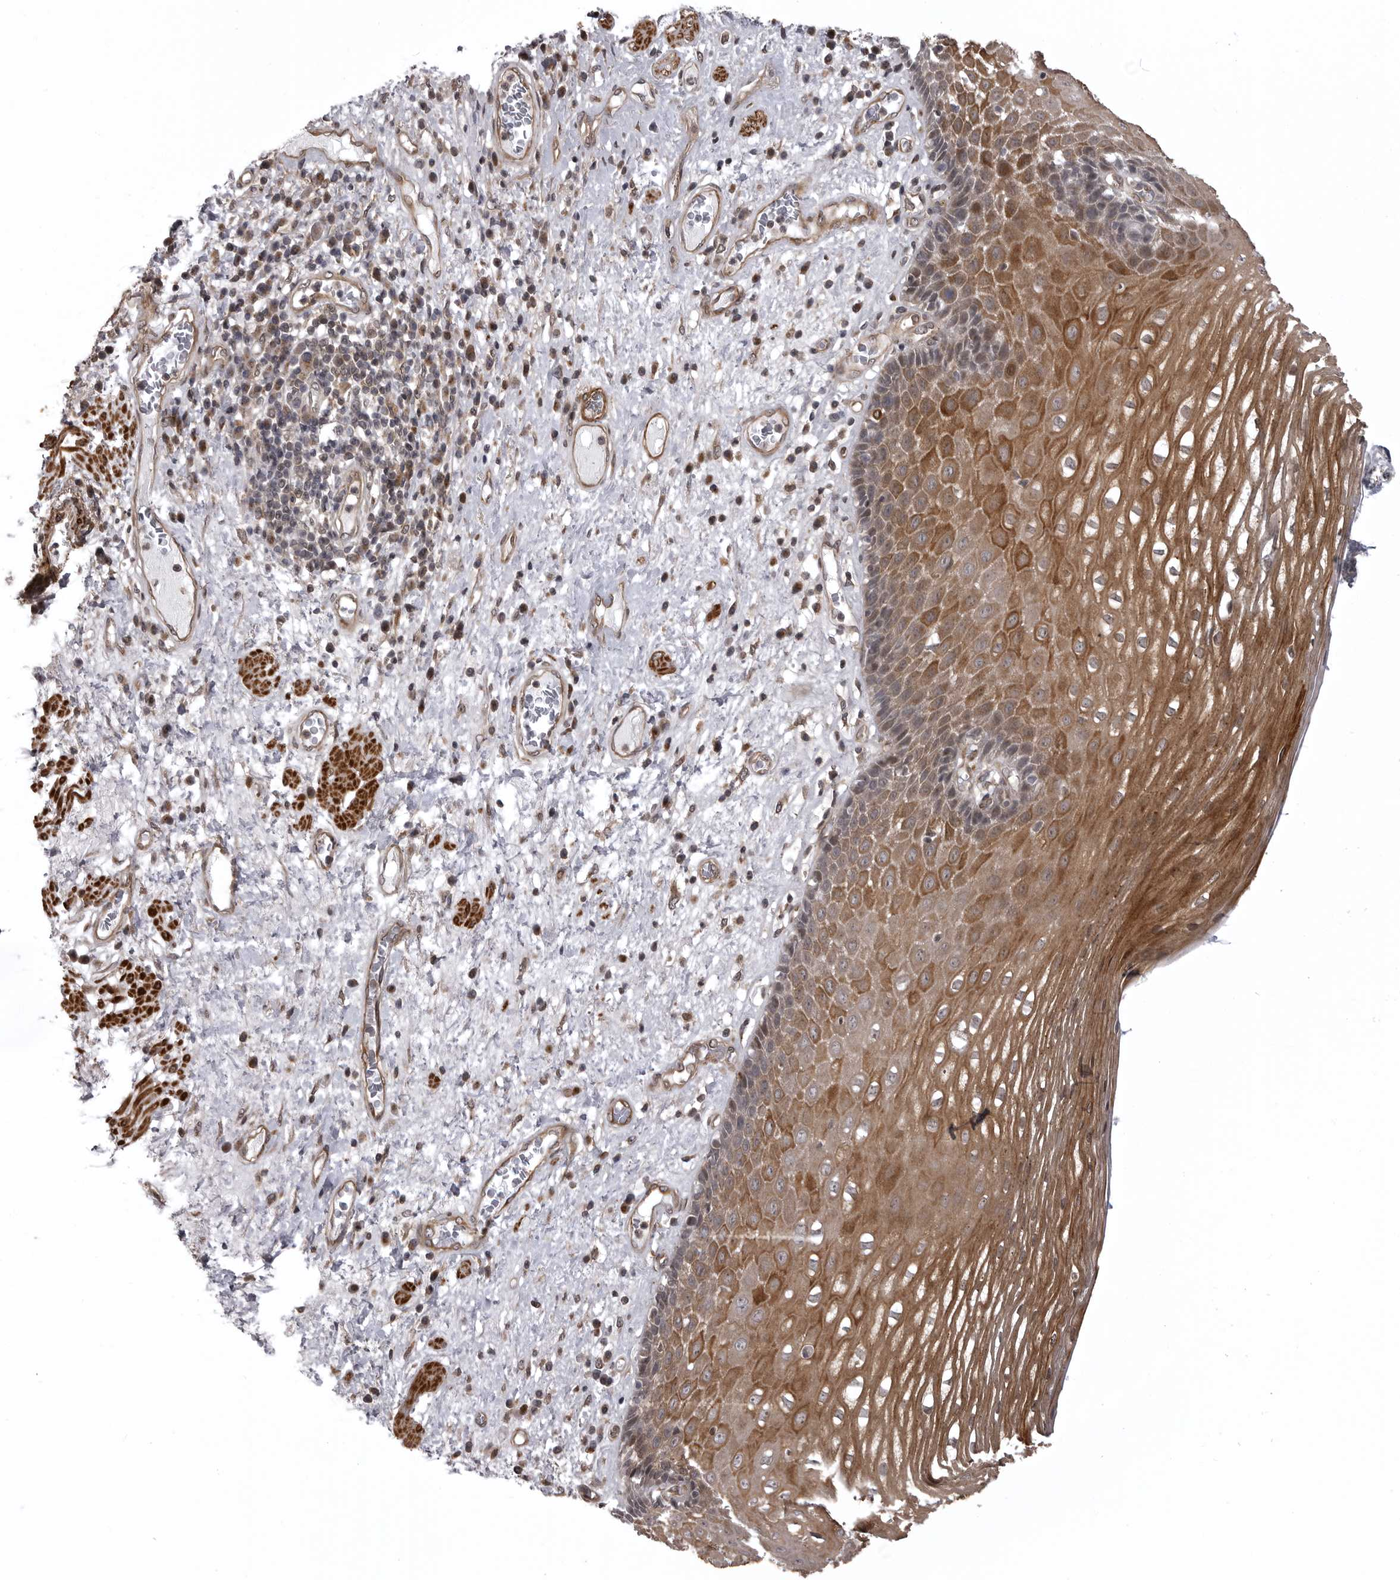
{"staining": {"intensity": "moderate", "quantity": ">75%", "location": "cytoplasmic/membranous"}, "tissue": "esophagus", "cell_type": "Squamous epithelial cells", "image_type": "normal", "snomed": [{"axis": "morphology", "description": "Normal tissue, NOS"}, {"axis": "morphology", "description": "Adenocarcinoma, NOS"}, {"axis": "topography", "description": "Esophagus"}], "caption": "High-magnification brightfield microscopy of unremarkable esophagus stained with DAB (3,3'-diaminobenzidine) (brown) and counterstained with hematoxylin (blue). squamous epithelial cells exhibit moderate cytoplasmic/membranous positivity is present in approximately>75% of cells. The staining was performed using DAB, with brown indicating positive protein expression. Nuclei are stained blue with hematoxylin.", "gene": "SNX16", "patient": {"sex": "male", "age": 62}}